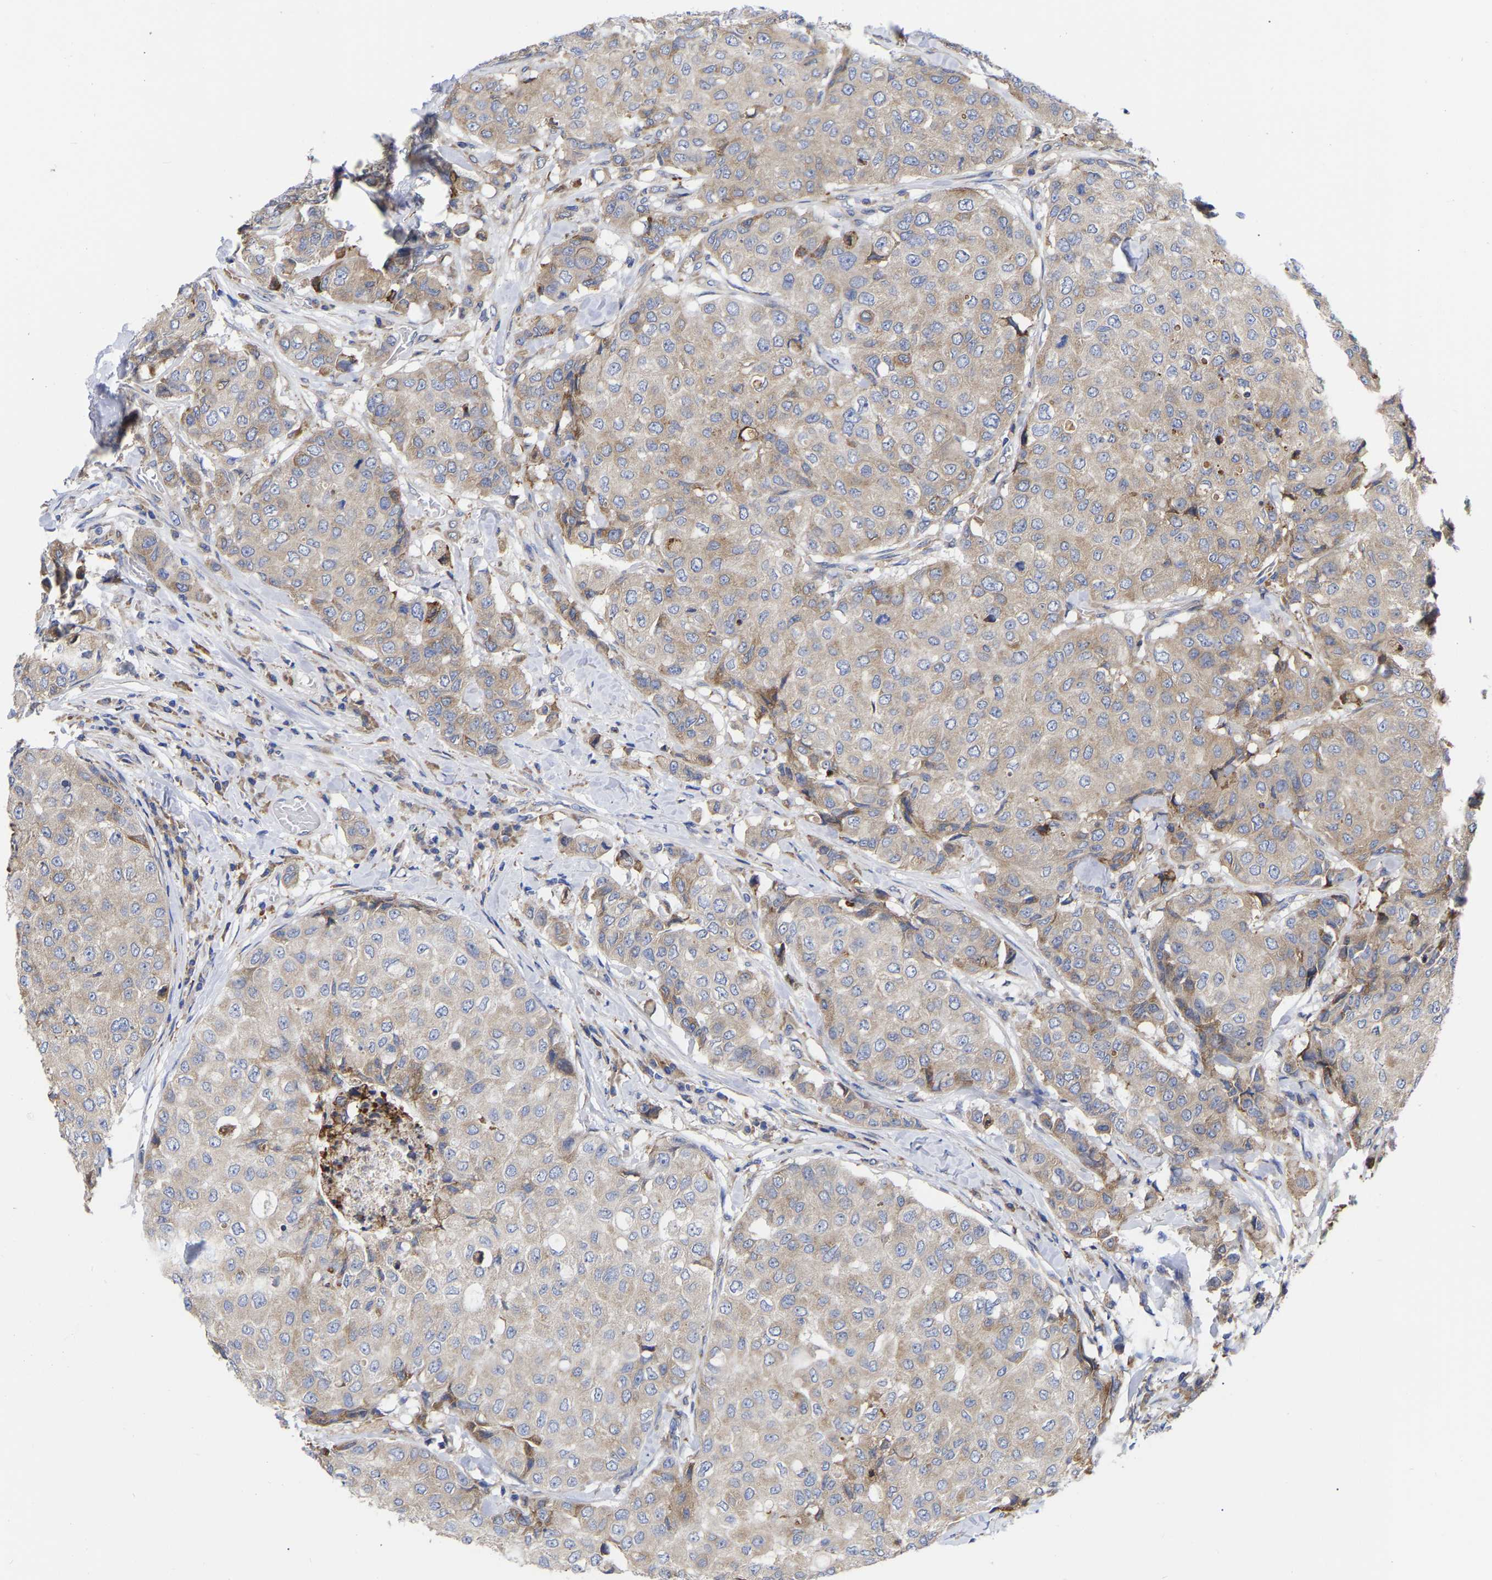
{"staining": {"intensity": "weak", "quantity": "25%-75%", "location": "cytoplasmic/membranous"}, "tissue": "breast cancer", "cell_type": "Tumor cells", "image_type": "cancer", "snomed": [{"axis": "morphology", "description": "Duct carcinoma"}, {"axis": "topography", "description": "Breast"}], "caption": "This micrograph reveals breast cancer stained with IHC to label a protein in brown. The cytoplasmic/membranous of tumor cells show weak positivity for the protein. Nuclei are counter-stained blue.", "gene": "CFAP298", "patient": {"sex": "female", "age": 27}}